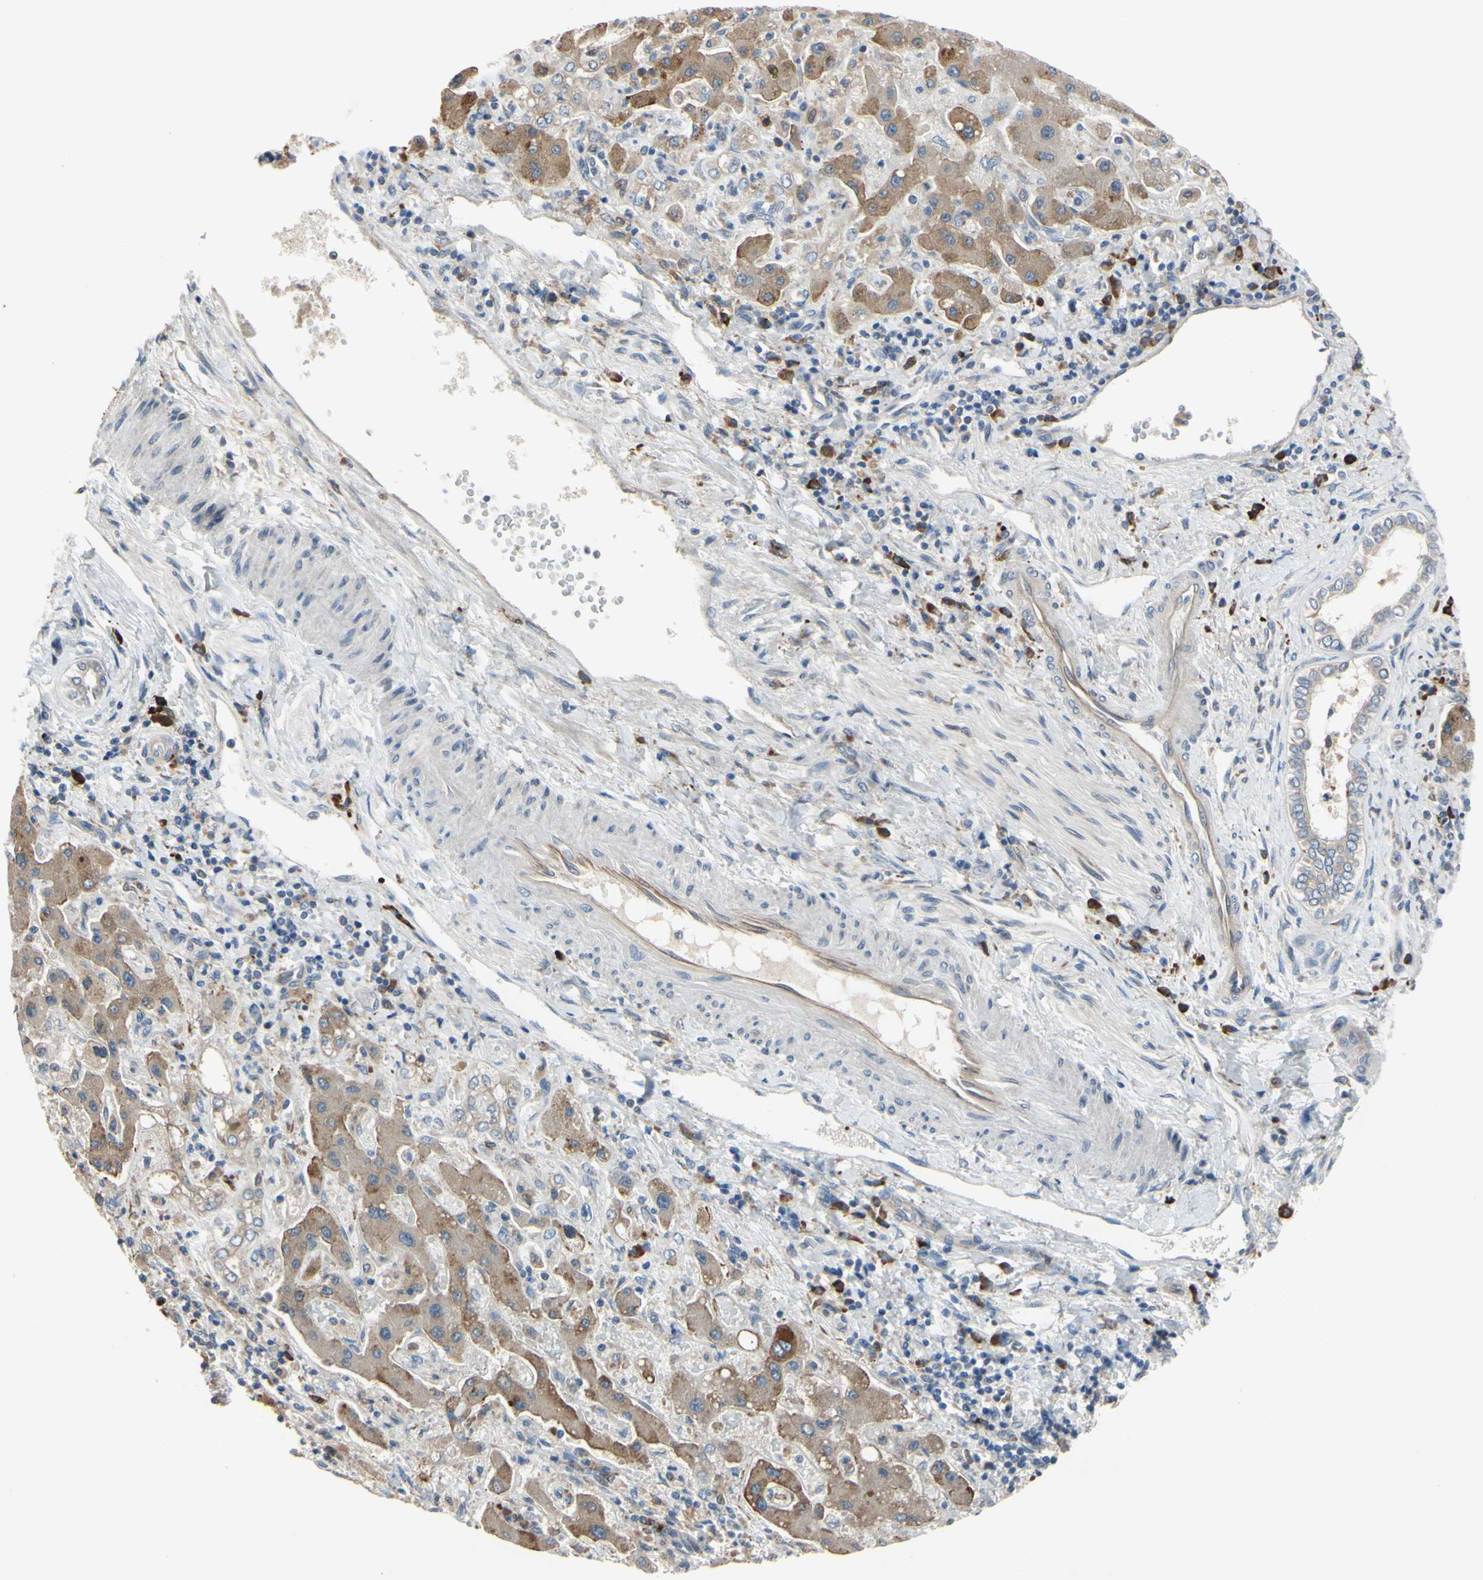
{"staining": {"intensity": "weak", "quantity": ">75%", "location": "cytoplasmic/membranous"}, "tissue": "liver cancer", "cell_type": "Tumor cells", "image_type": "cancer", "snomed": [{"axis": "morphology", "description": "Cholangiocarcinoma"}, {"axis": "topography", "description": "Liver"}], "caption": "Human liver cancer stained with a brown dye reveals weak cytoplasmic/membranous positive expression in about >75% of tumor cells.", "gene": "XIAP", "patient": {"sex": "male", "age": 50}}